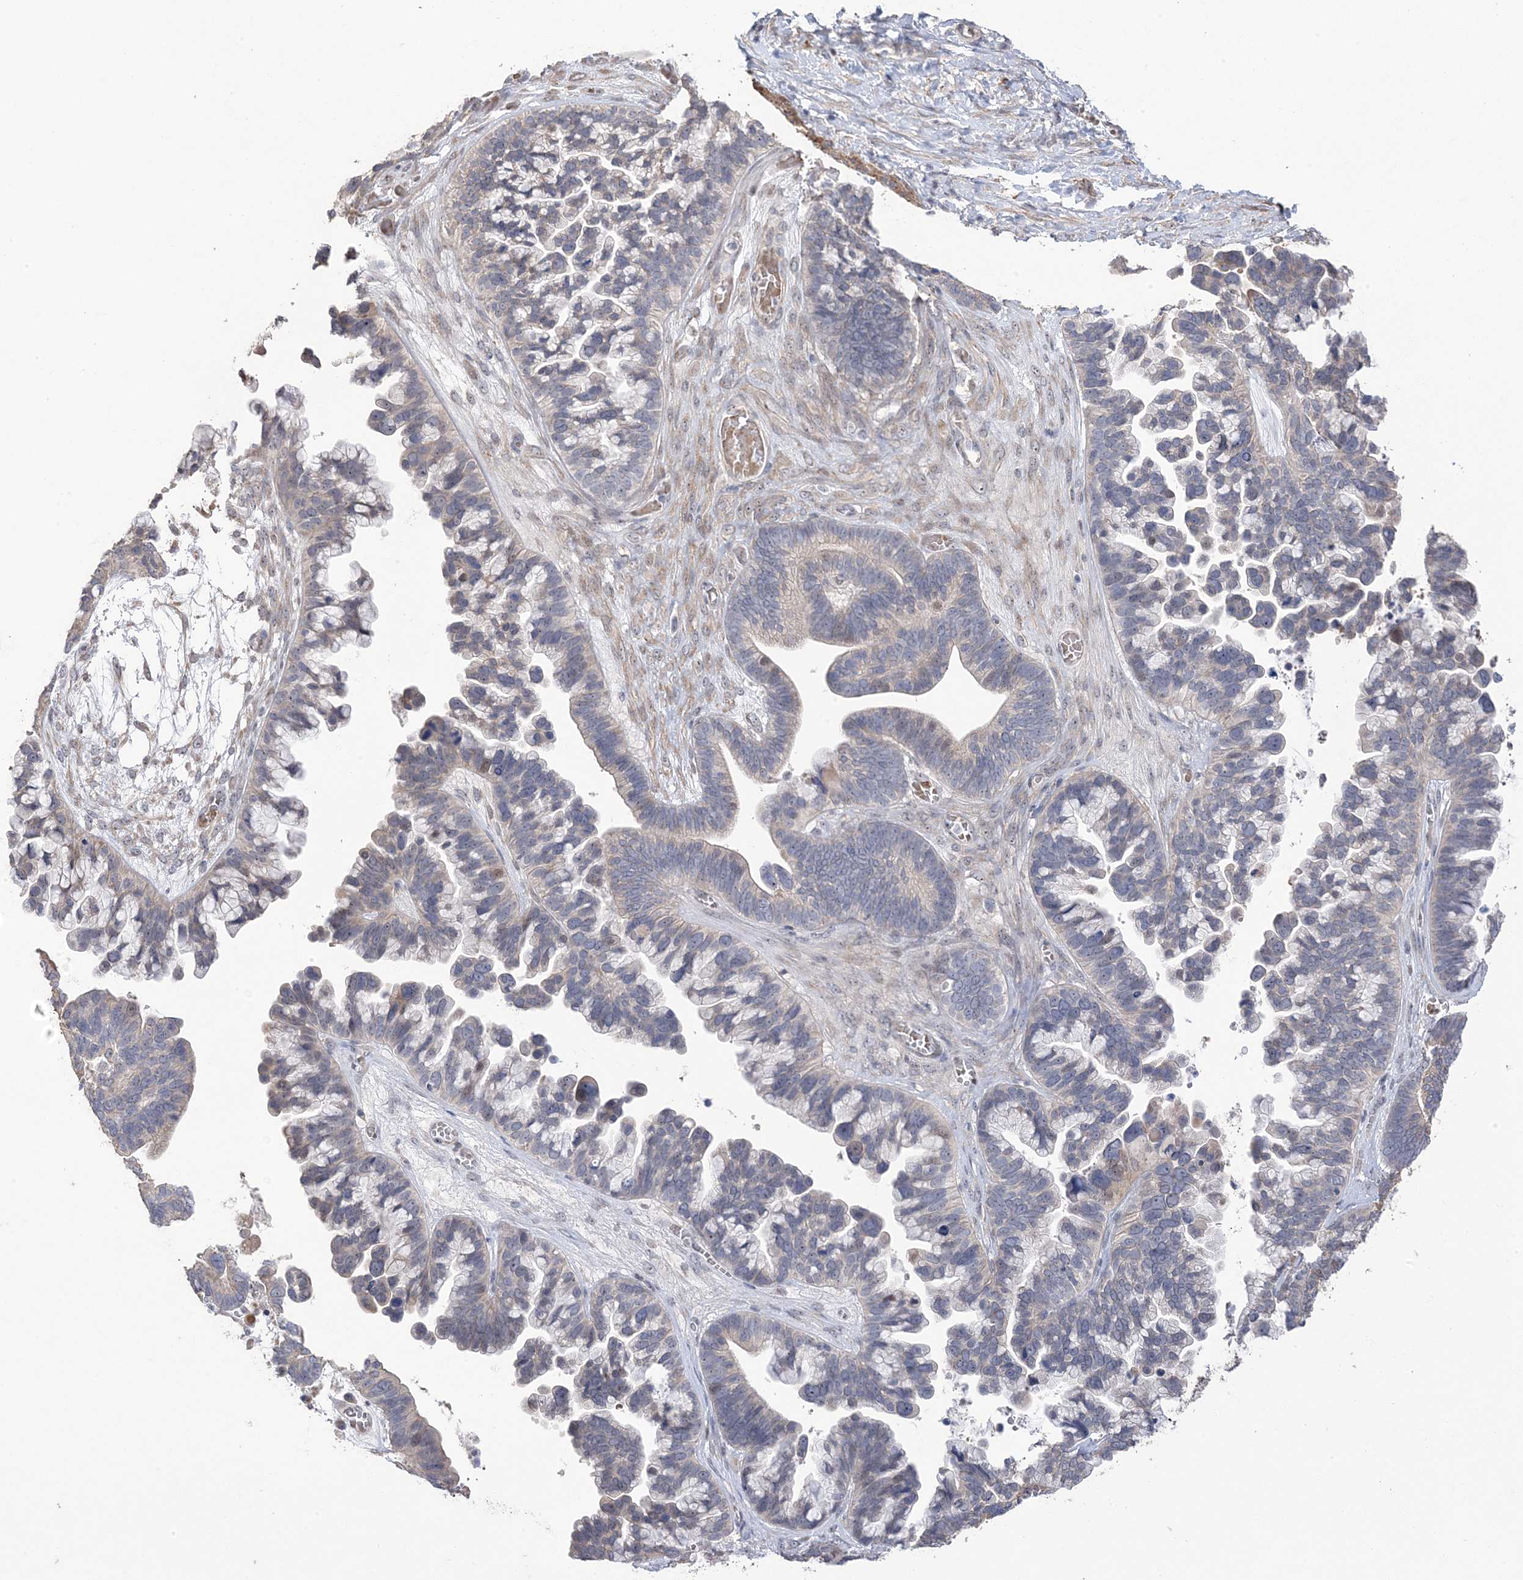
{"staining": {"intensity": "negative", "quantity": "none", "location": "none"}, "tissue": "ovarian cancer", "cell_type": "Tumor cells", "image_type": "cancer", "snomed": [{"axis": "morphology", "description": "Cystadenocarcinoma, serous, NOS"}, {"axis": "topography", "description": "Ovary"}], "caption": "Serous cystadenocarcinoma (ovarian) was stained to show a protein in brown. There is no significant staining in tumor cells.", "gene": "GTPBP6", "patient": {"sex": "female", "age": 56}}